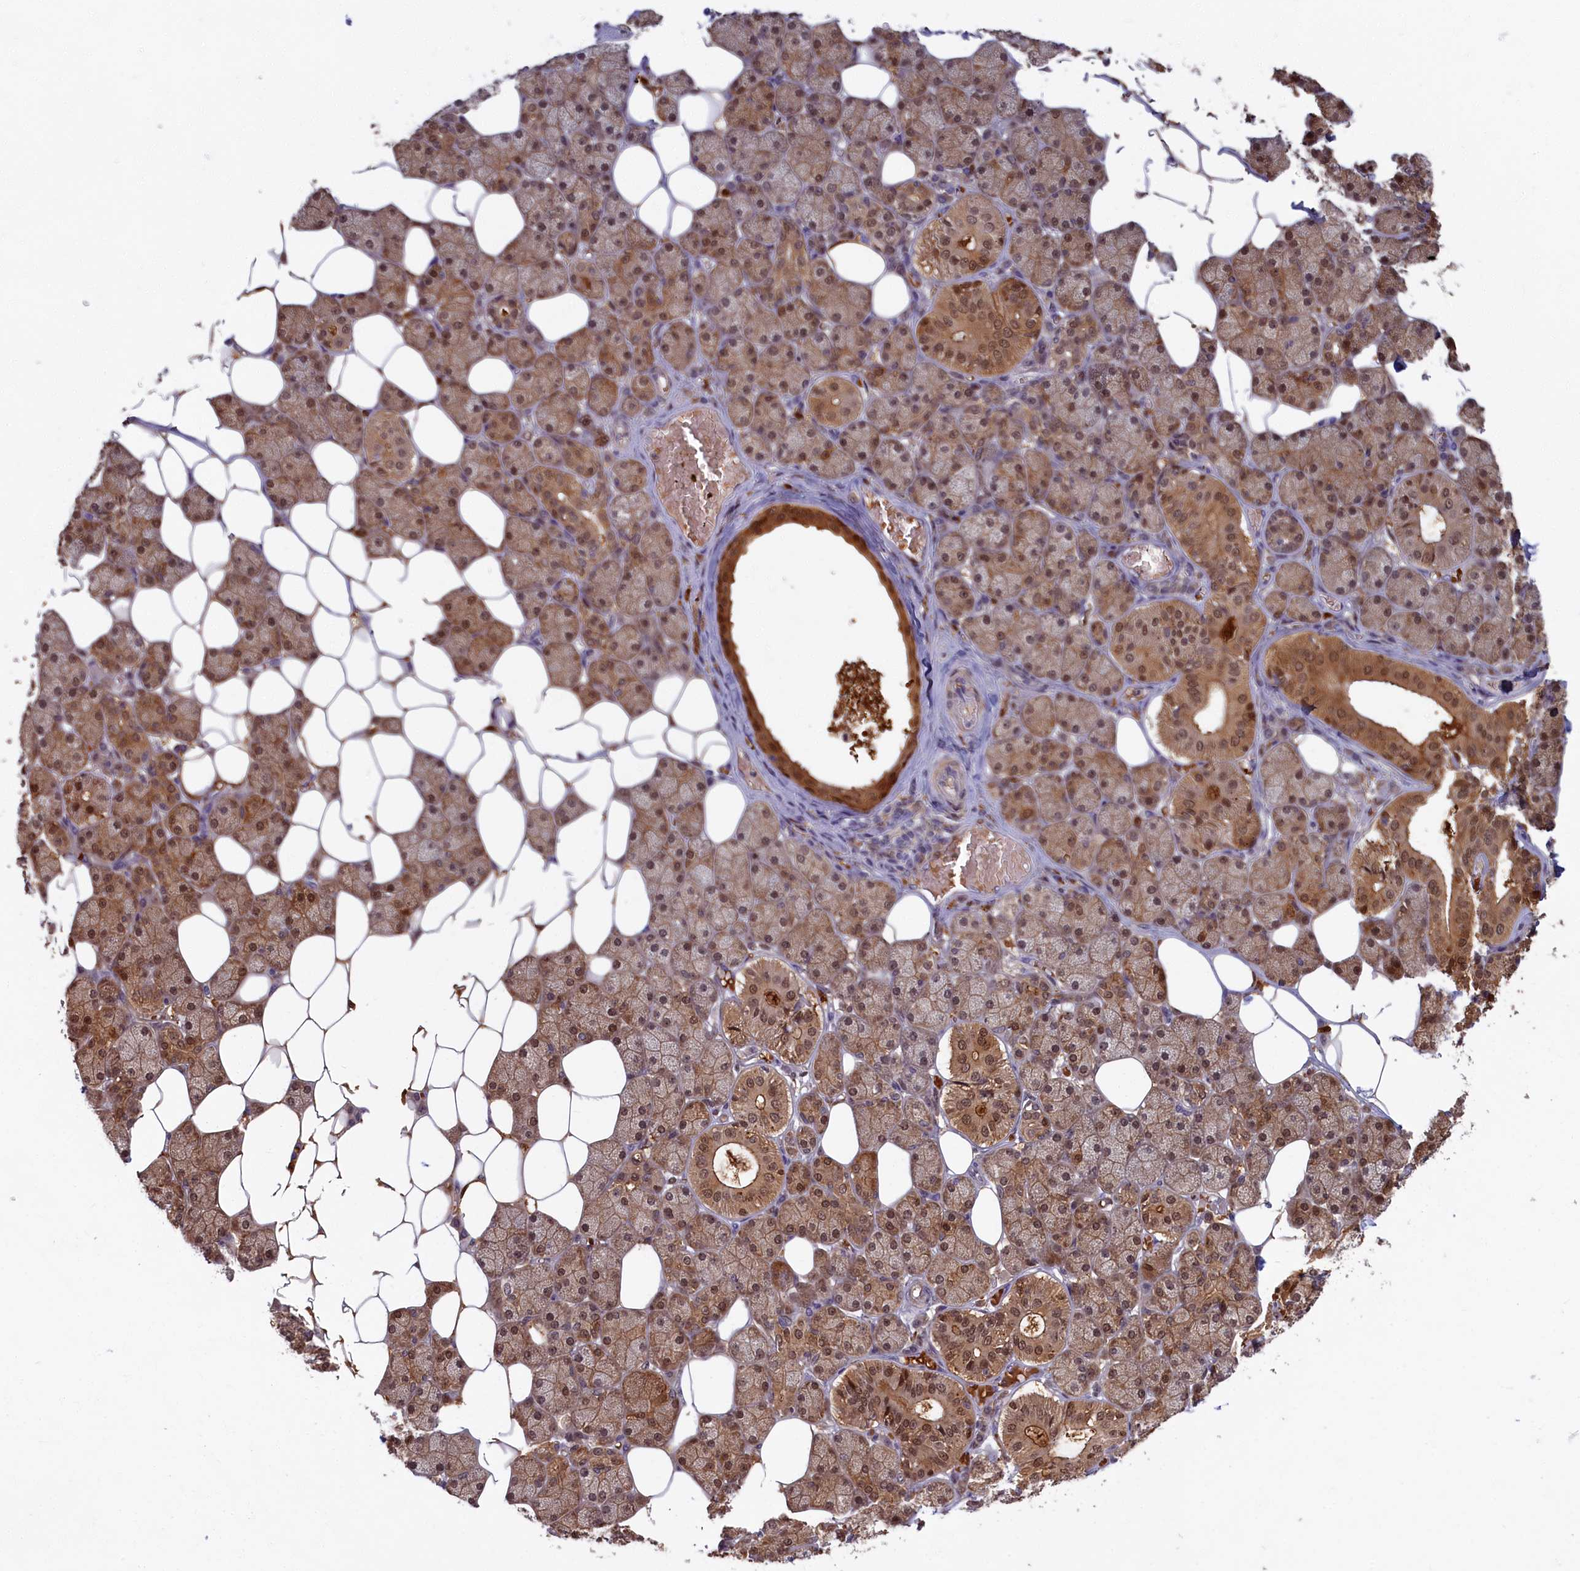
{"staining": {"intensity": "moderate", "quantity": ">75%", "location": "cytoplasmic/membranous,nuclear"}, "tissue": "salivary gland", "cell_type": "Glandular cells", "image_type": "normal", "snomed": [{"axis": "morphology", "description": "Normal tissue, NOS"}, {"axis": "topography", "description": "Salivary gland"}], "caption": "Immunohistochemistry (IHC) histopathology image of benign salivary gland stained for a protein (brown), which displays medium levels of moderate cytoplasmic/membranous,nuclear staining in about >75% of glandular cells.", "gene": "BLVRB", "patient": {"sex": "female", "age": 33}}